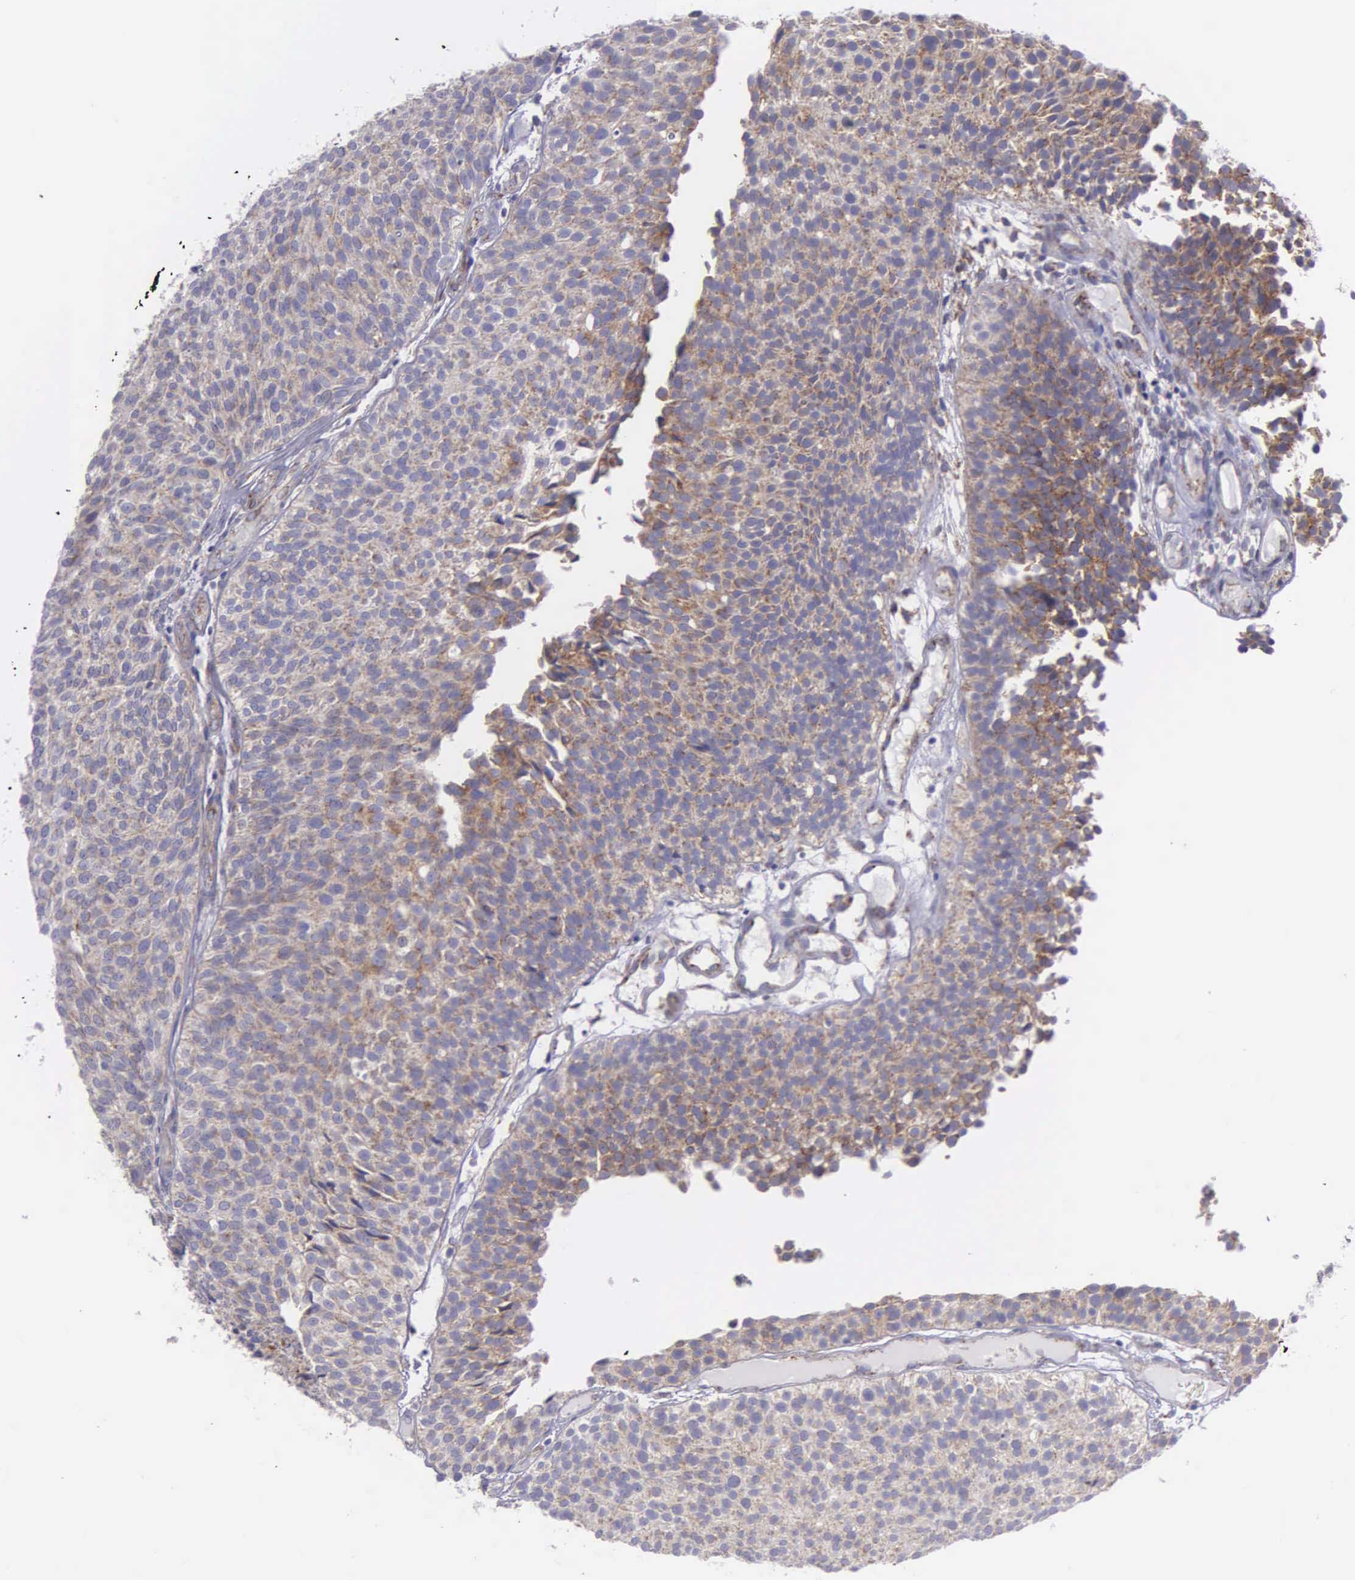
{"staining": {"intensity": "weak", "quantity": "25%-75%", "location": "cytoplasmic/membranous"}, "tissue": "urothelial cancer", "cell_type": "Tumor cells", "image_type": "cancer", "snomed": [{"axis": "morphology", "description": "Urothelial carcinoma, Low grade"}, {"axis": "topography", "description": "Urinary bladder"}], "caption": "An immunohistochemistry micrograph of neoplastic tissue is shown. Protein staining in brown labels weak cytoplasmic/membranous positivity in urothelial carcinoma (low-grade) within tumor cells.", "gene": "SYNJ2BP", "patient": {"sex": "male", "age": 85}}